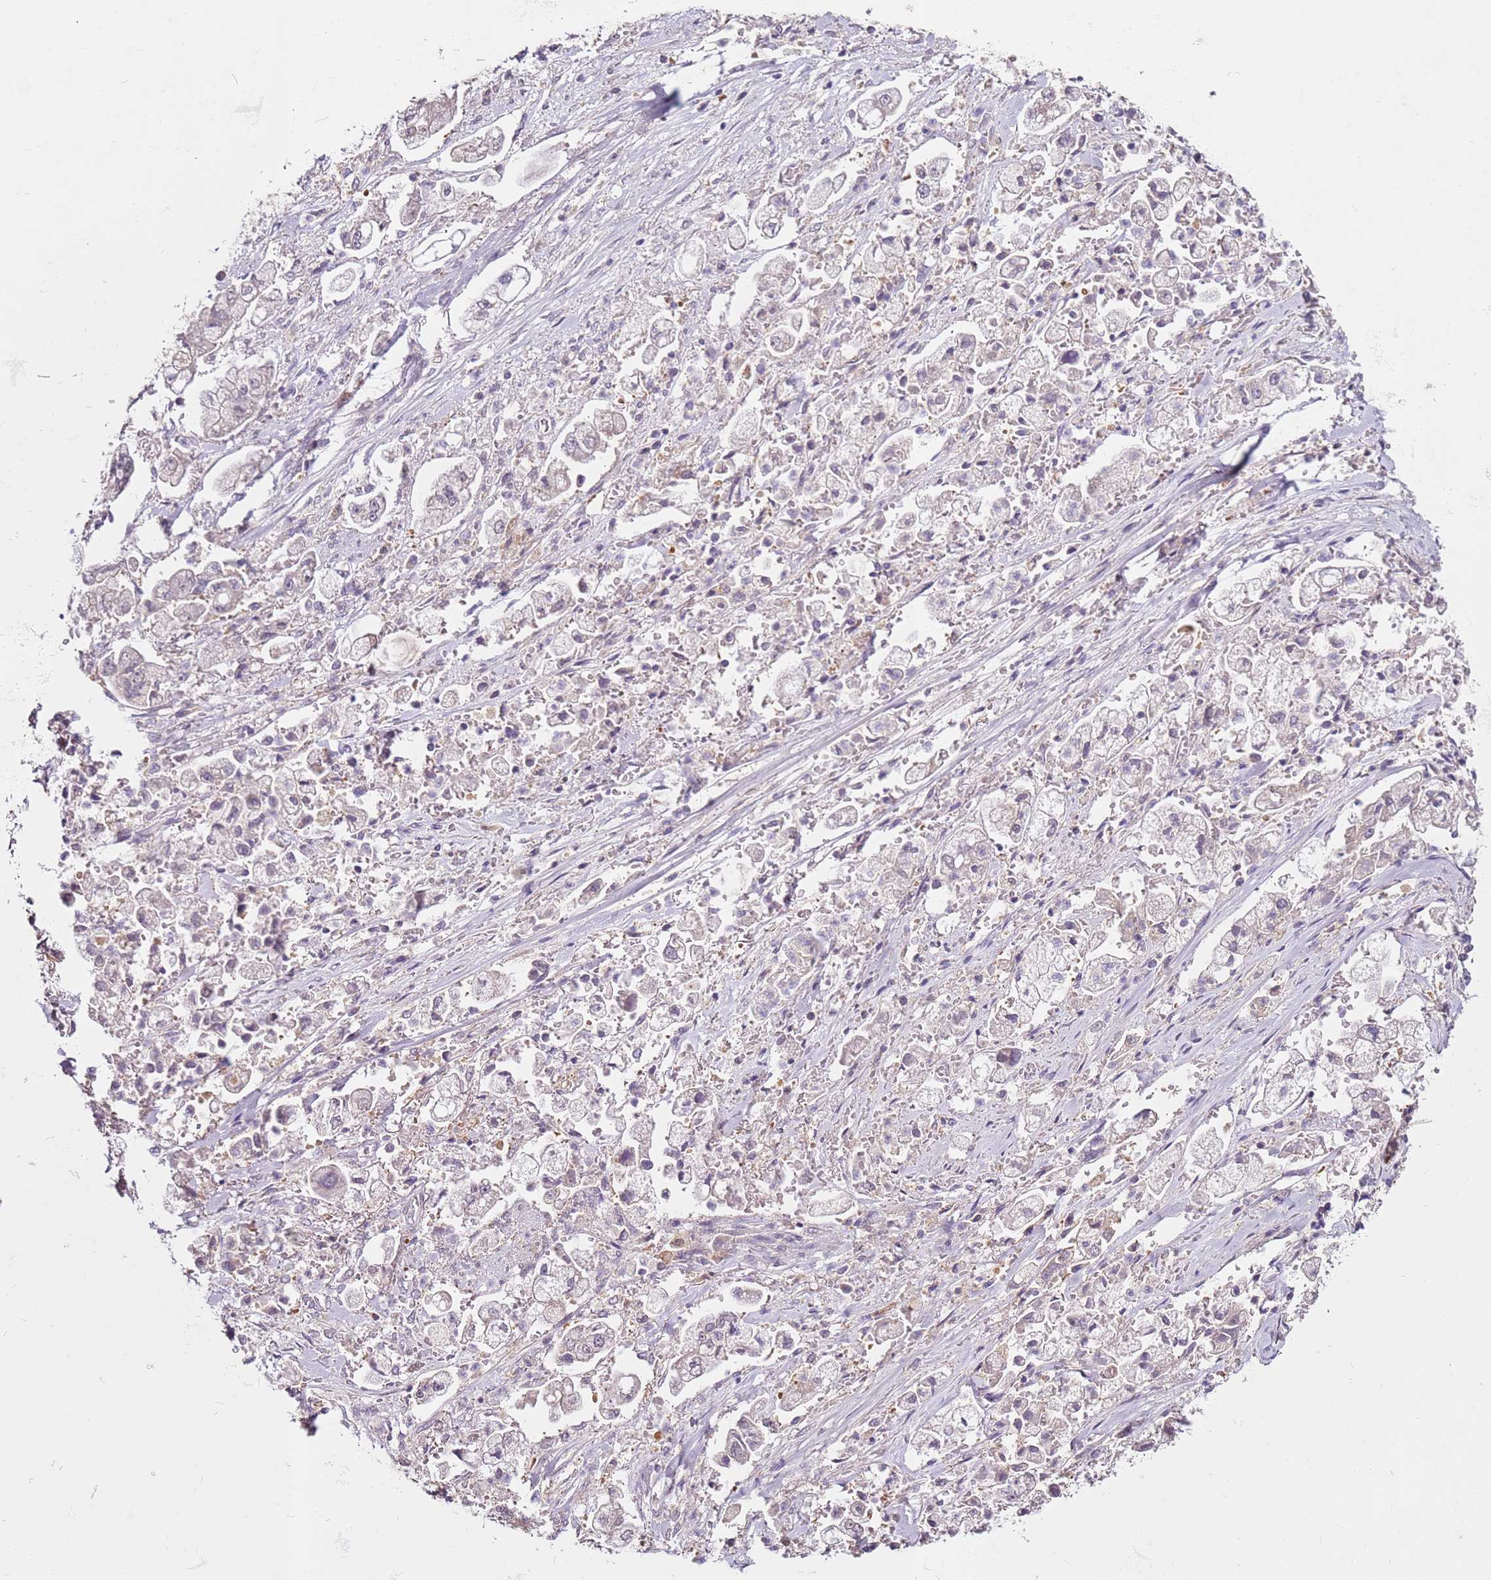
{"staining": {"intensity": "negative", "quantity": "none", "location": "none"}, "tissue": "stomach cancer", "cell_type": "Tumor cells", "image_type": "cancer", "snomed": [{"axis": "morphology", "description": "Adenocarcinoma, NOS"}, {"axis": "topography", "description": "Stomach"}], "caption": "Tumor cells are negative for protein expression in human stomach cancer (adenocarcinoma). (Stains: DAB (3,3'-diaminobenzidine) immunohistochemistry with hematoxylin counter stain, Microscopy: brightfield microscopy at high magnification).", "gene": "MDH1", "patient": {"sex": "male", "age": 62}}